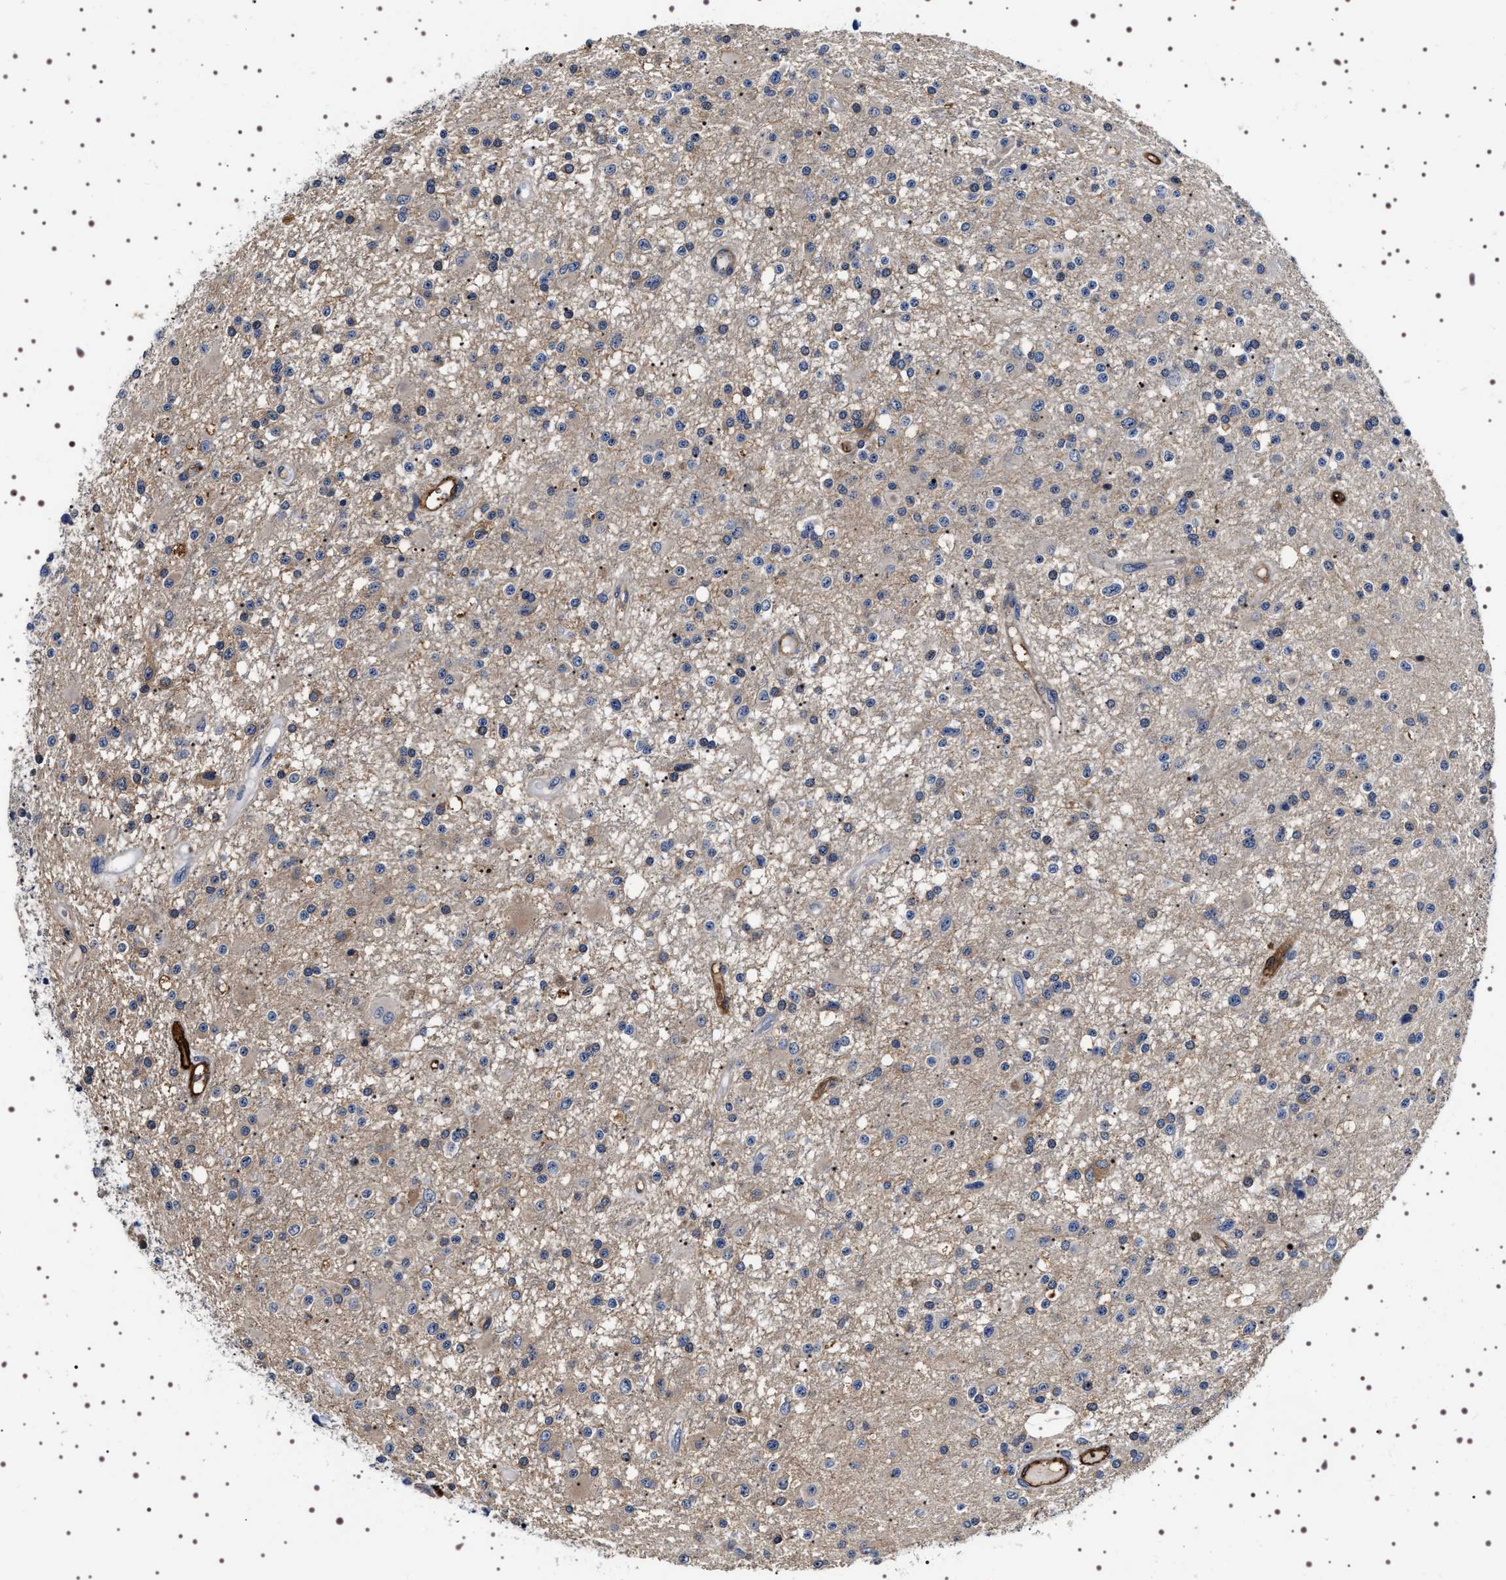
{"staining": {"intensity": "moderate", "quantity": "<25%", "location": "cytoplasmic/membranous"}, "tissue": "glioma", "cell_type": "Tumor cells", "image_type": "cancer", "snomed": [{"axis": "morphology", "description": "Glioma, malignant, Low grade"}, {"axis": "topography", "description": "Brain"}], "caption": "There is low levels of moderate cytoplasmic/membranous staining in tumor cells of glioma, as demonstrated by immunohistochemical staining (brown color).", "gene": "ALPL", "patient": {"sex": "male", "age": 58}}